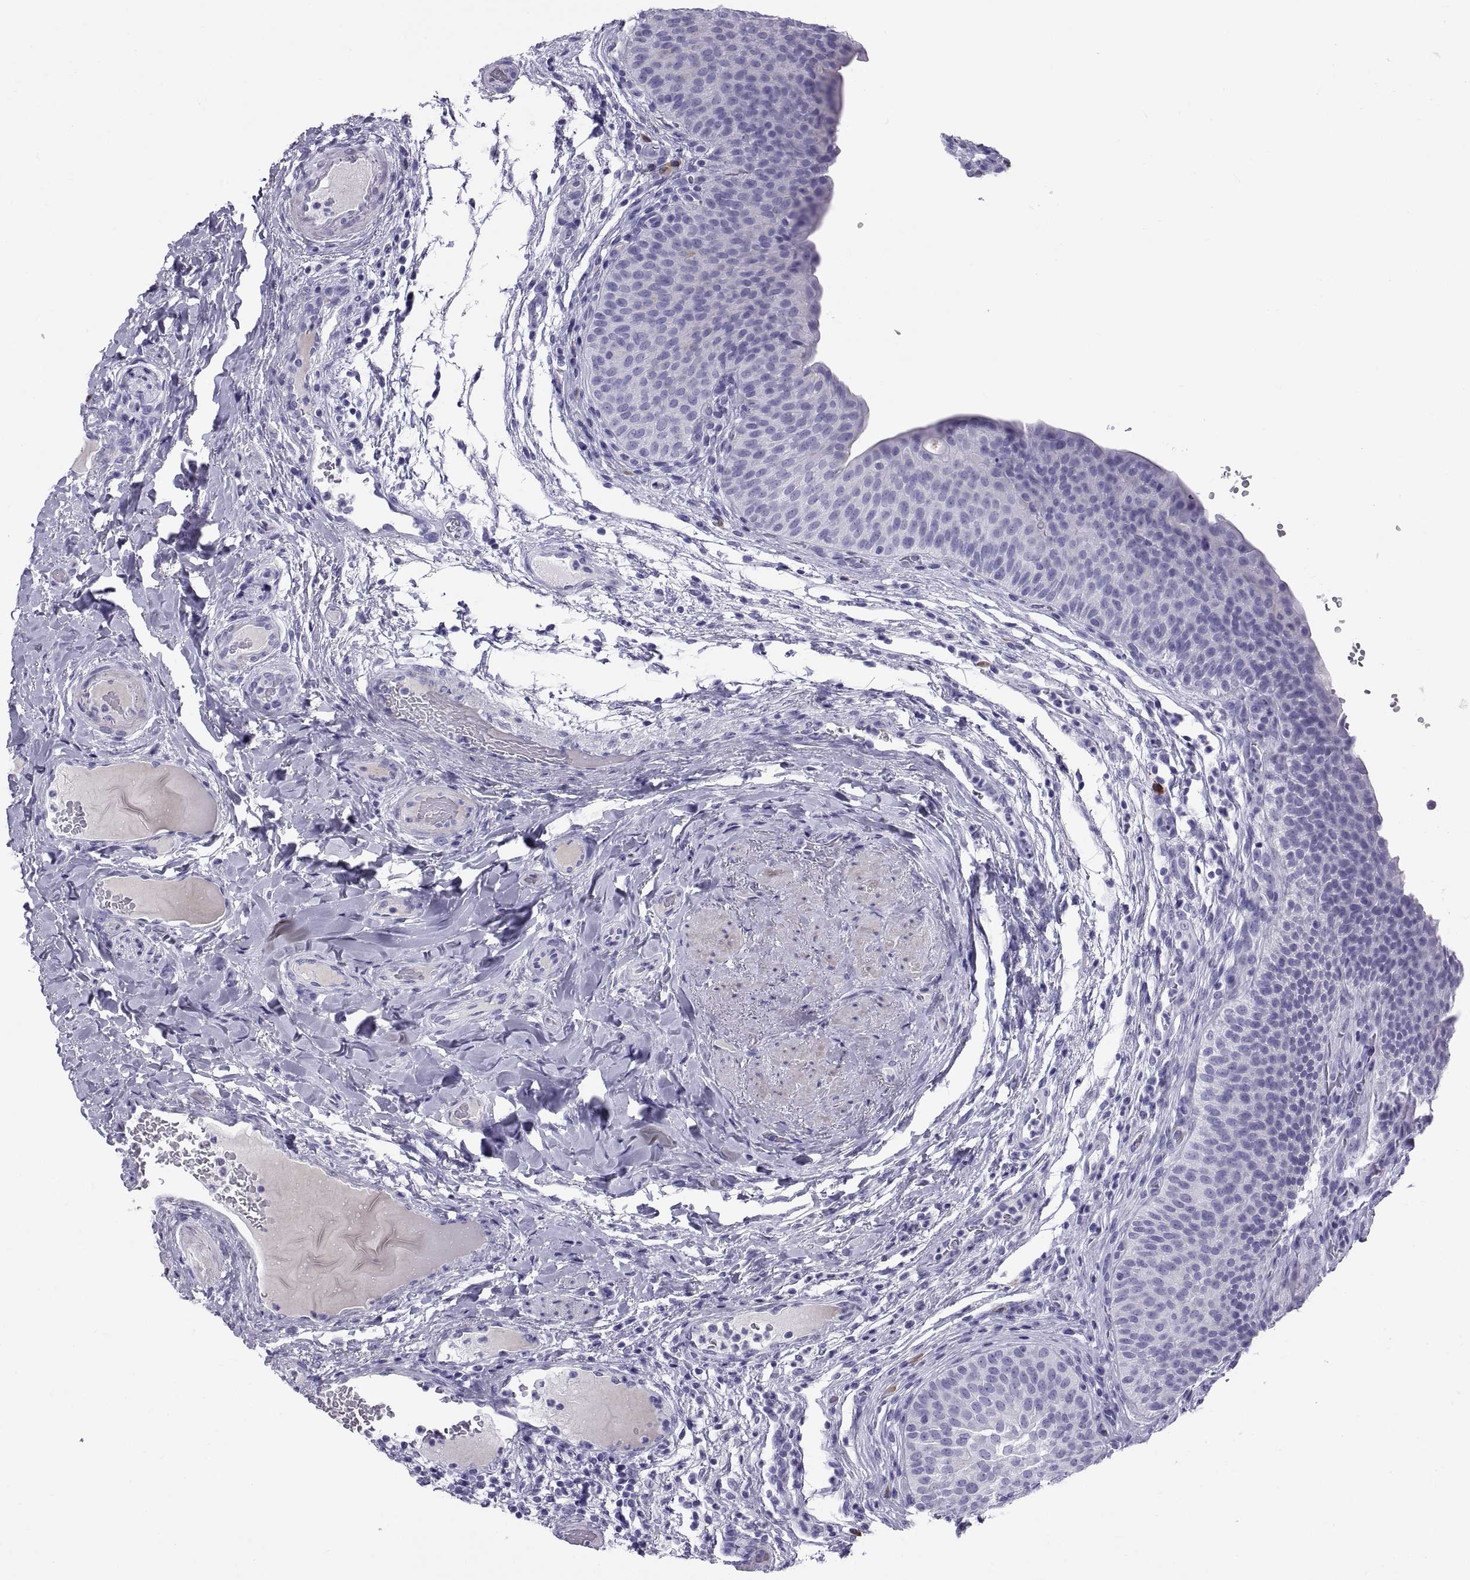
{"staining": {"intensity": "negative", "quantity": "none", "location": "none"}, "tissue": "urinary bladder", "cell_type": "Urothelial cells", "image_type": "normal", "snomed": [{"axis": "morphology", "description": "Normal tissue, NOS"}, {"axis": "topography", "description": "Urinary bladder"}], "caption": "Immunohistochemical staining of unremarkable urinary bladder demonstrates no significant positivity in urothelial cells.", "gene": "CT47A10", "patient": {"sex": "male", "age": 66}}